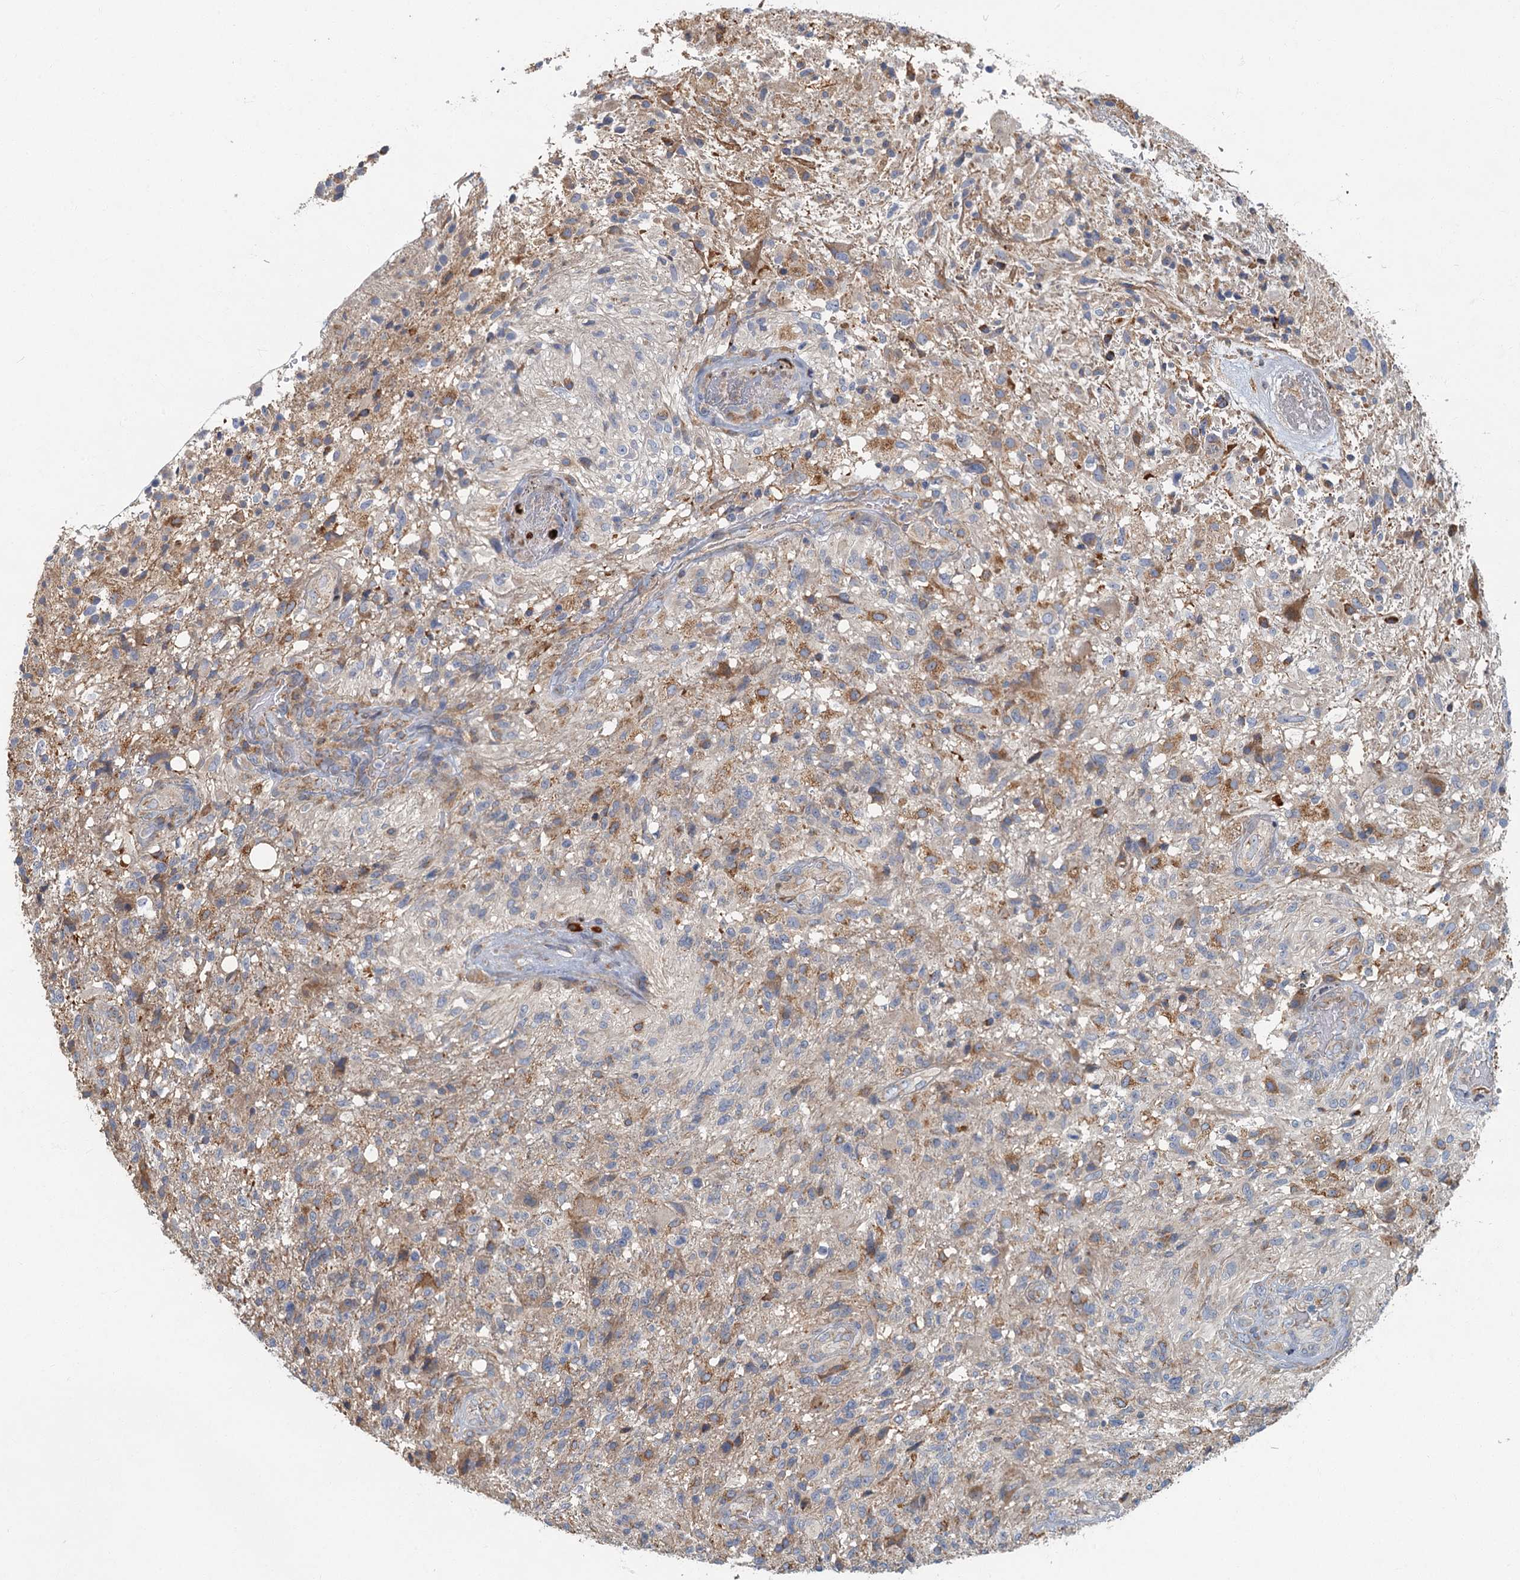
{"staining": {"intensity": "moderate", "quantity": "<25%", "location": "cytoplasmic/membranous"}, "tissue": "glioma", "cell_type": "Tumor cells", "image_type": "cancer", "snomed": [{"axis": "morphology", "description": "Glioma, malignant, High grade"}, {"axis": "topography", "description": "Brain"}], "caption": "Immunohistochemical staining of human glioma displays low levels of moderate cytoplasmic/membranous protein positivity in about <25% of tumor cells. Nuclei are stained in blue.", "gene": "SPDYC", "patient": {"sex": "male", "age": 56}}